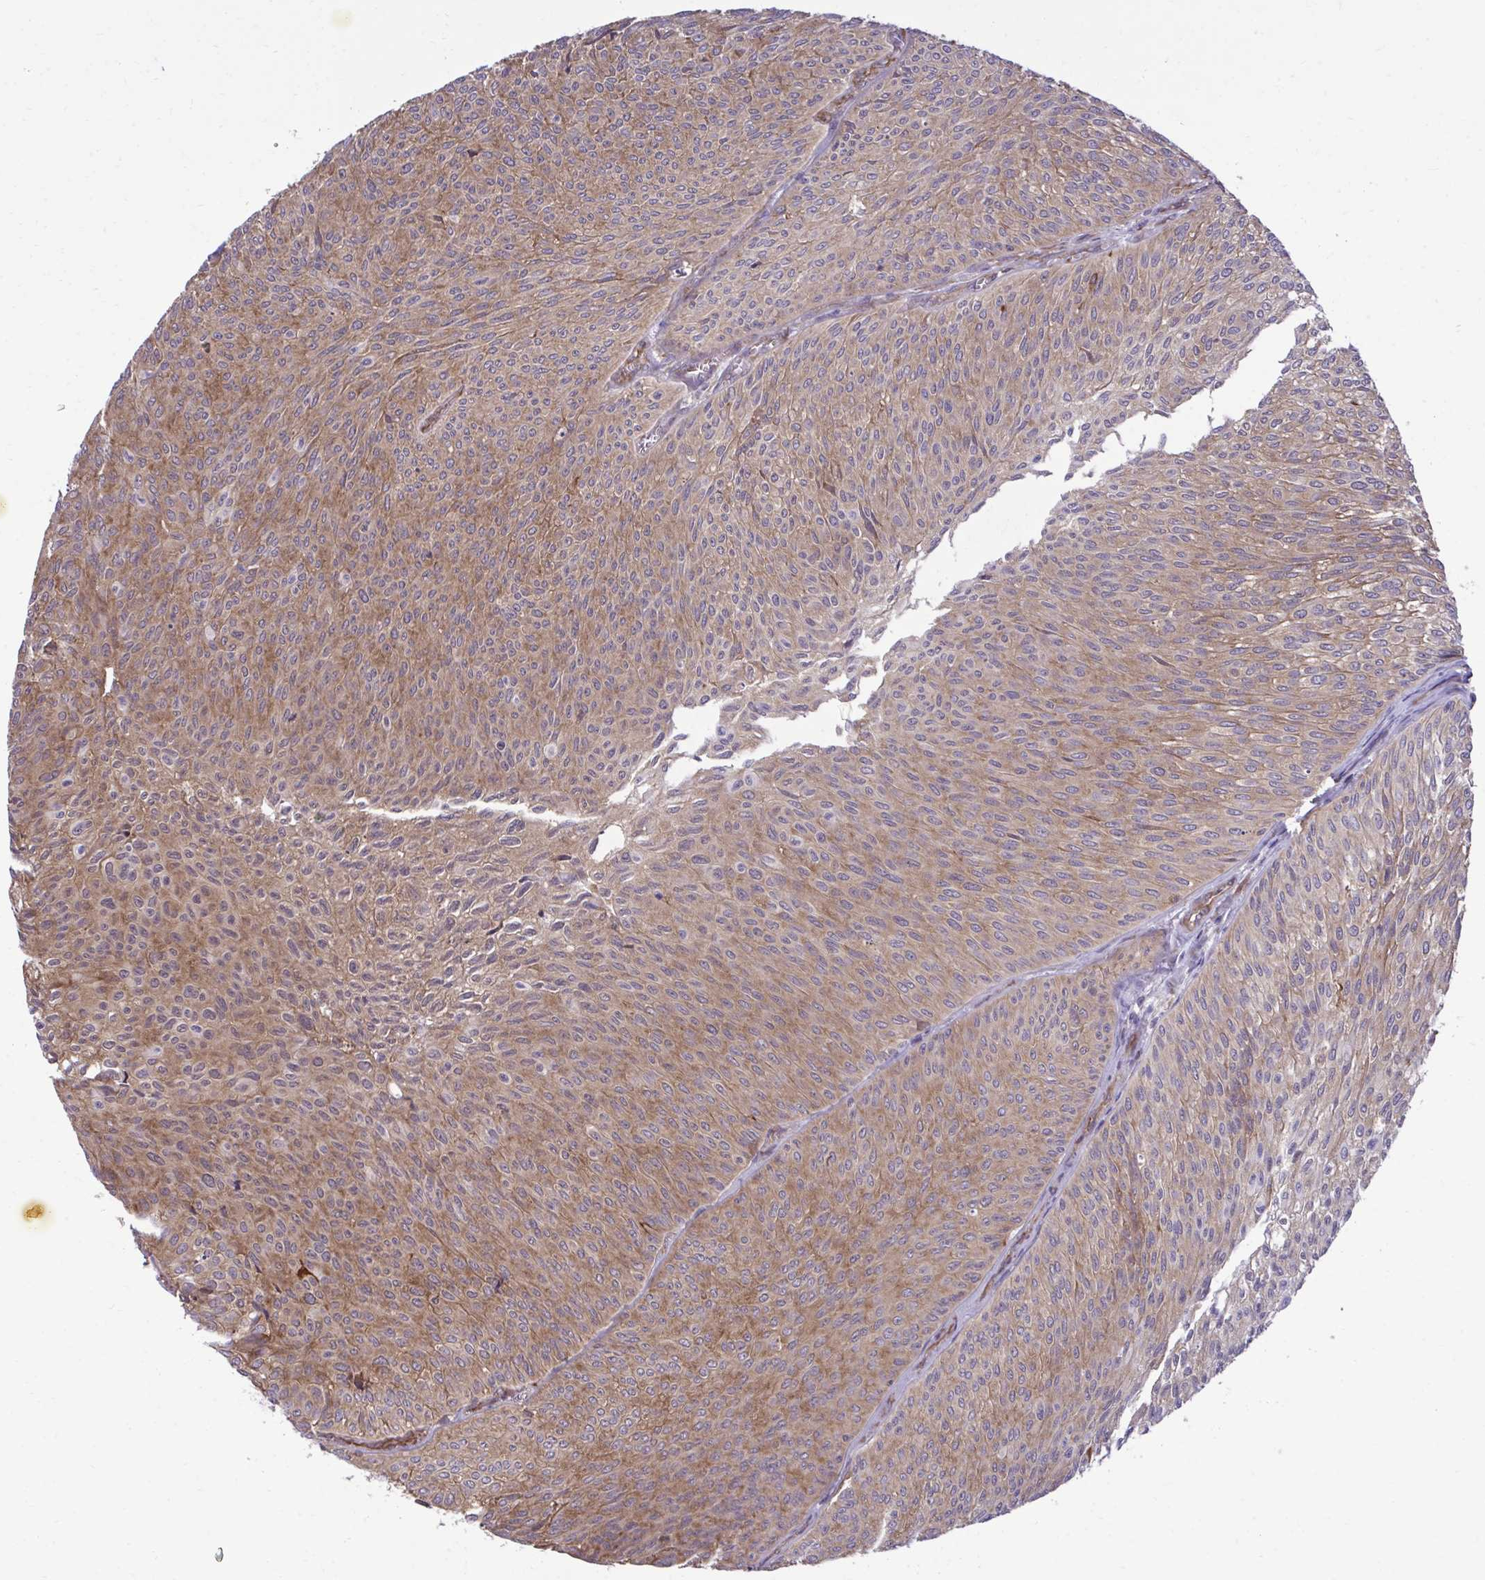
{"staining": {"intensity": "moderate", "quantity": "25%-75%", "location": "cytoplasmic/membranous"}, "tissue": "urothelial cancer", "cell_type": "Tumor cells", "image_type": "cancer", "snomed": [{"axis": "morphology", "description": "Urothelial carcinoma, Low grade"}, {"axis": "topography", "description": "Urinary bladder"}], "caption": "Urothelial cancer stained with a protein marker exhibits moderate staining in tumor cells.", "gene": "RPS15", "patient": {"sex": "male", "age": 91}}